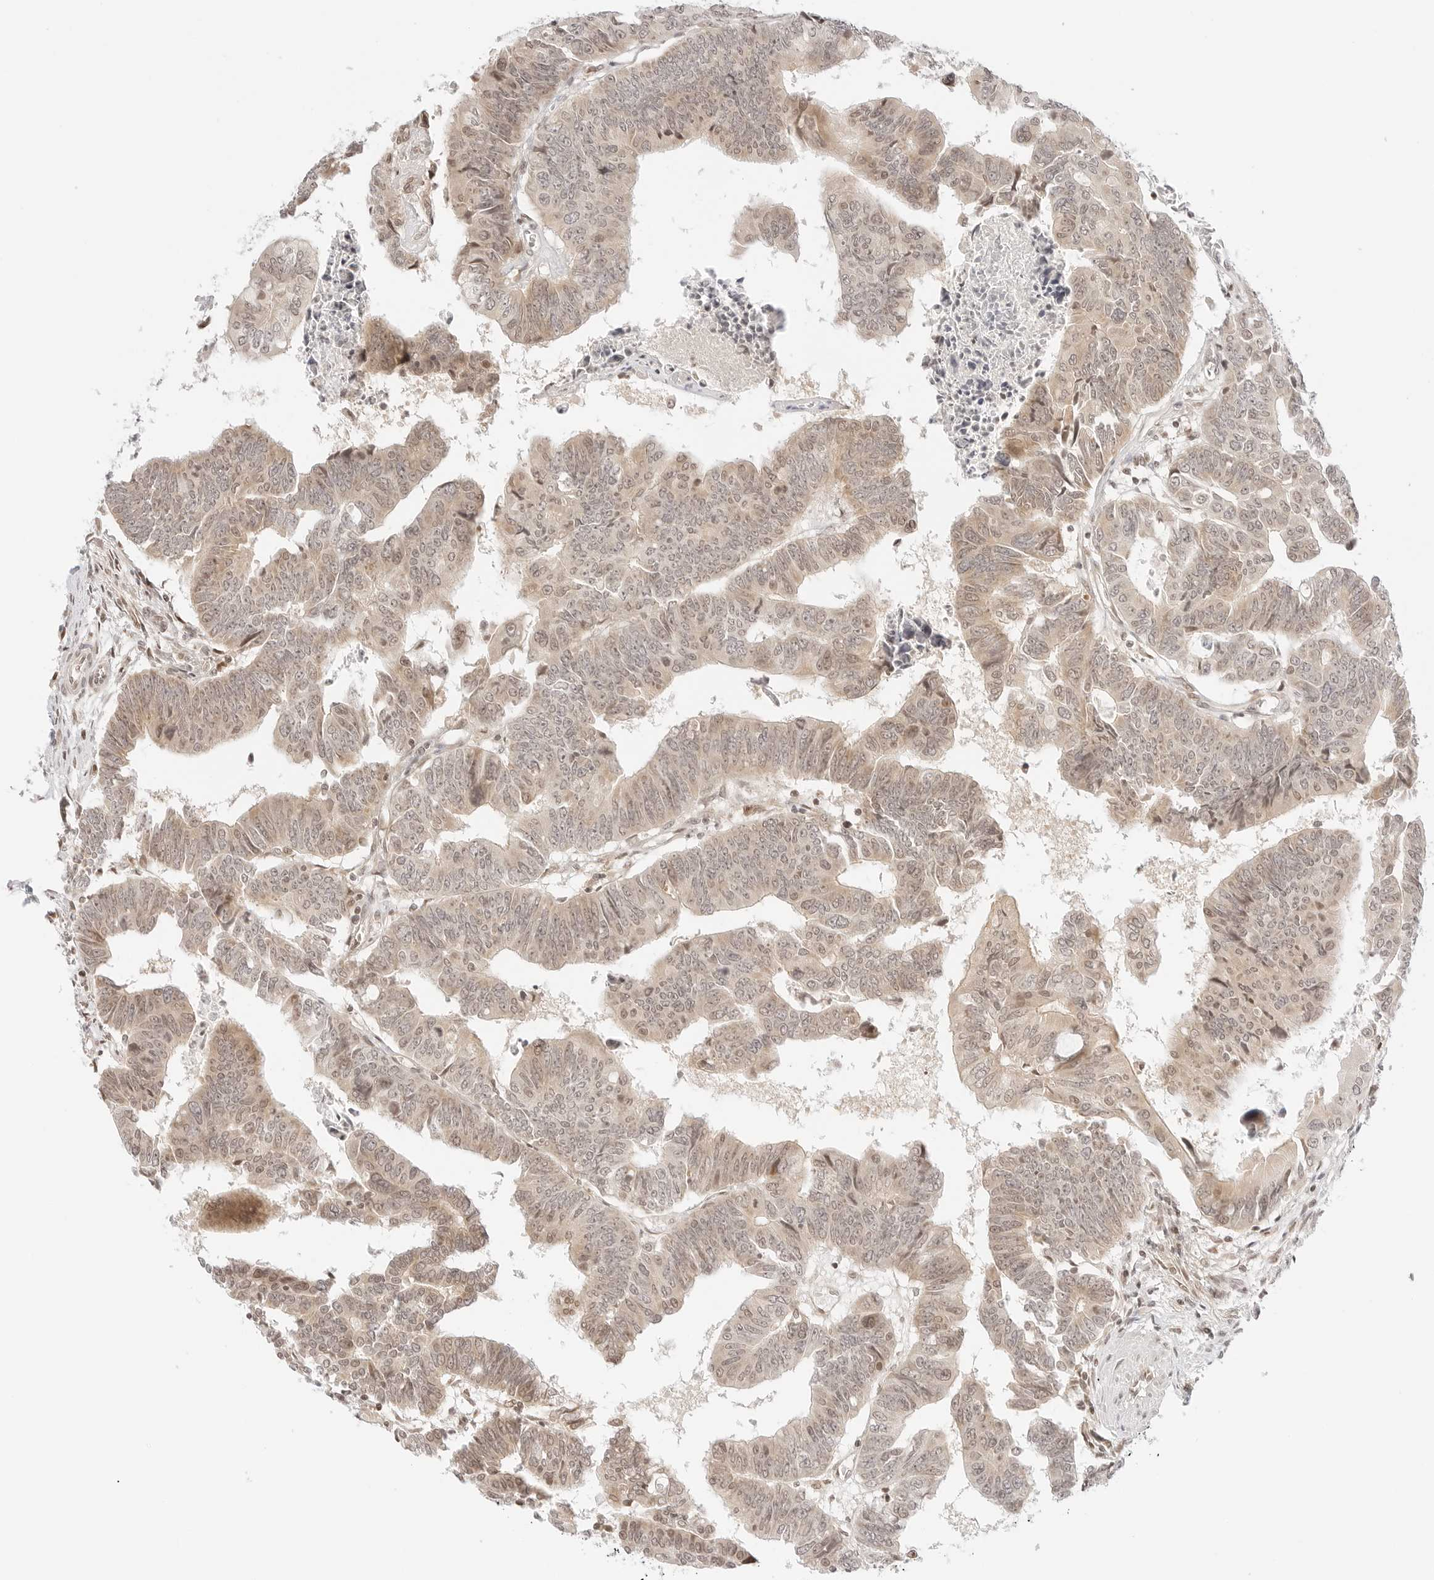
{"staining": {"intensity": "weak", "quantity": ">75%", "location": "cytoplasmic/membranous,nuclear"}, "tissue": "colorectal cancer", "cell_type": "Tumor cells", "image_type": "cancer", "snomed": [{"axis": "morphology", "description": "Adenocarcinoma, NOS"}, {"axis": "topography", "description": "Rectum"}], "caption": "Colorectal adenocarcinoma was stained to show a protein in brown. There is low levels of weak cytoplasmic/membranous and nuclear positivity in about >75% of tumor cells. Using DAB (brown) and hematoxylin (blue) stains, captured at high magnification using brightfield microscopy.", "gene": "RPS6KL1", "patient": {"sex": "female", "age": 65}}